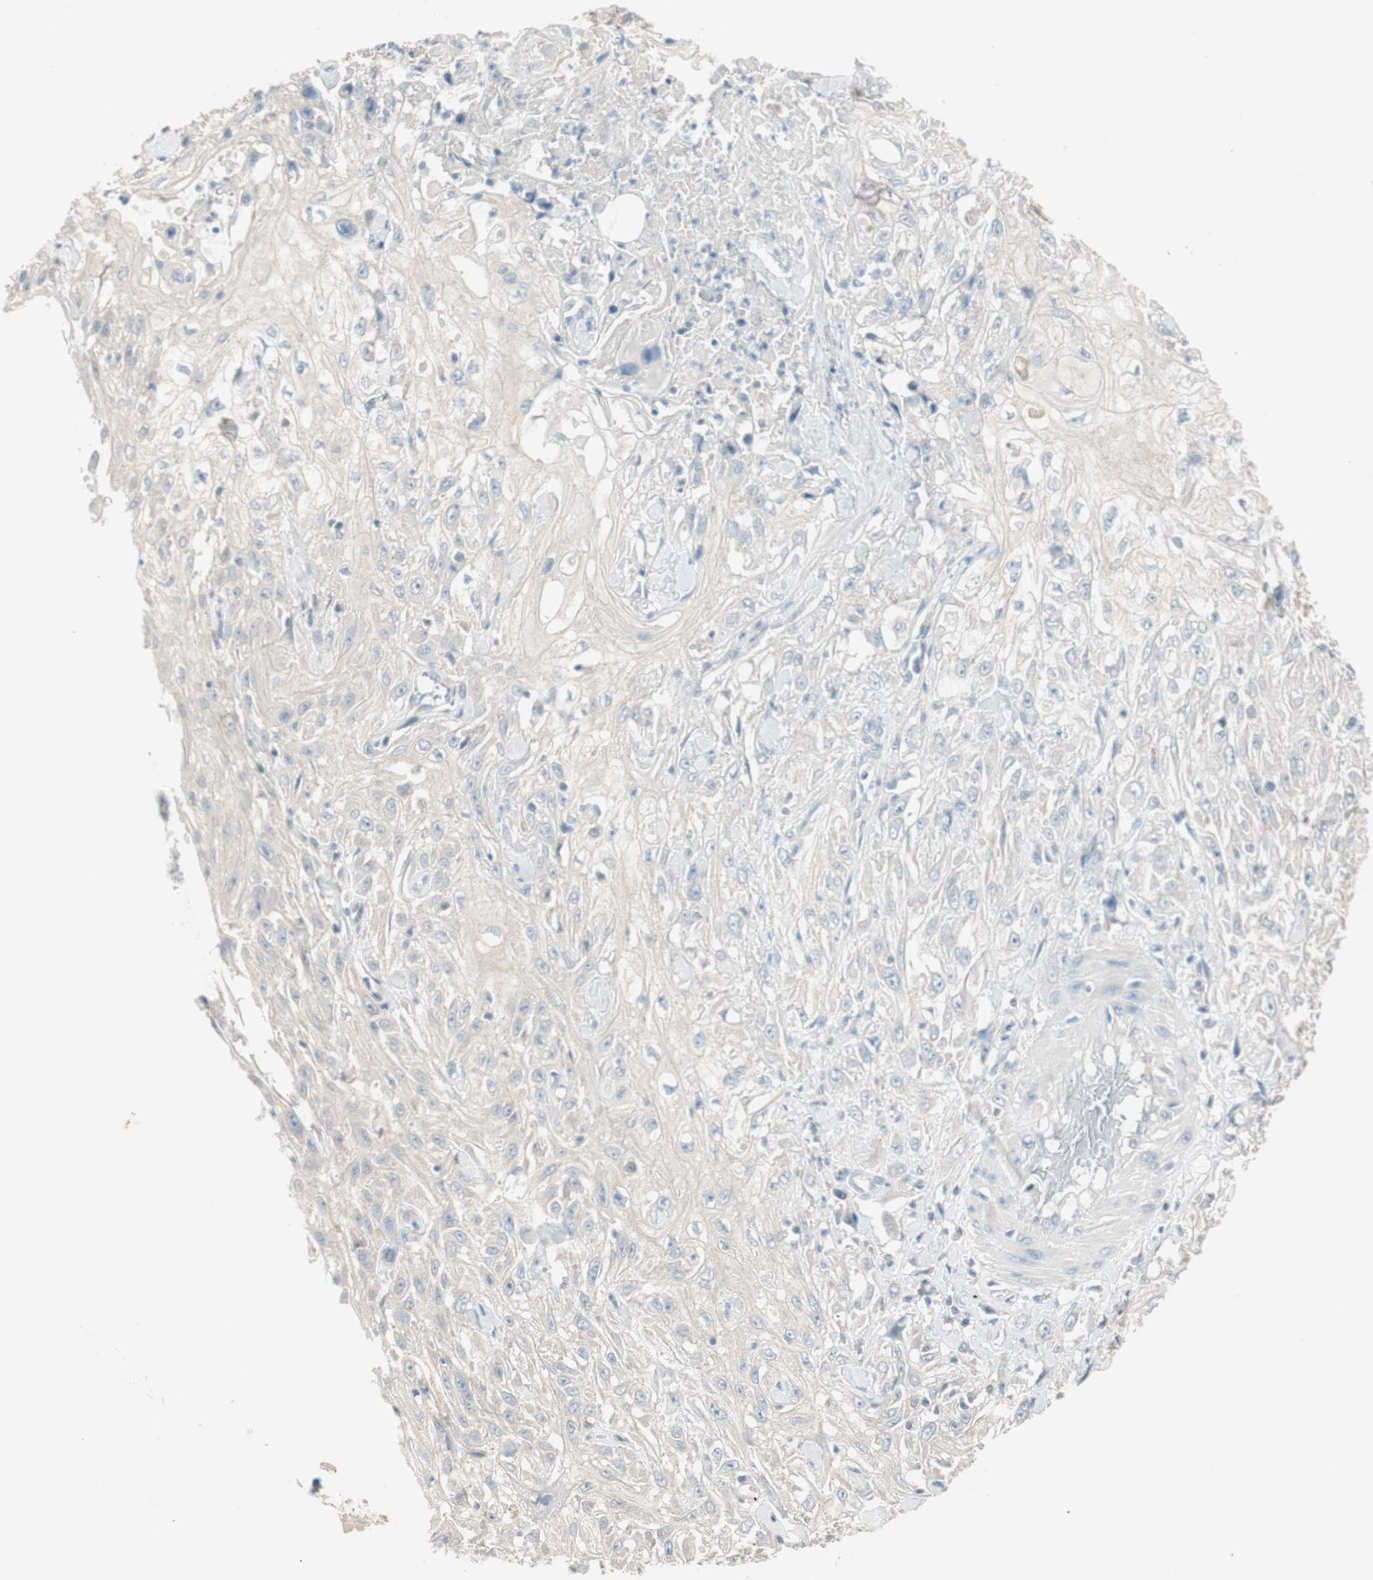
{"staining": {"intensity": "negative", "quantity": "none", "location": "none"}, "tissue": "skin cancer", "cell_type": "Tumor cells", "image_type": "cancer", "snomed": [{"axis": "morphology", "description": "Squamous cell carcinoma, NOS"}, {"axis": "morphology", "description": "Squamous cell carcinoma, metastatic, NOS"}, {"axis": "topography", "description": "Skin"}, {"axis": "topography", "description": "Lymph node"}], "caption": "An image of skin metastatic squamous cell carcinoma stained for a protein reveals no brown staining in tumor cells.", "gene": "KHK", "patient": {"sex": "male", "age": 75}}